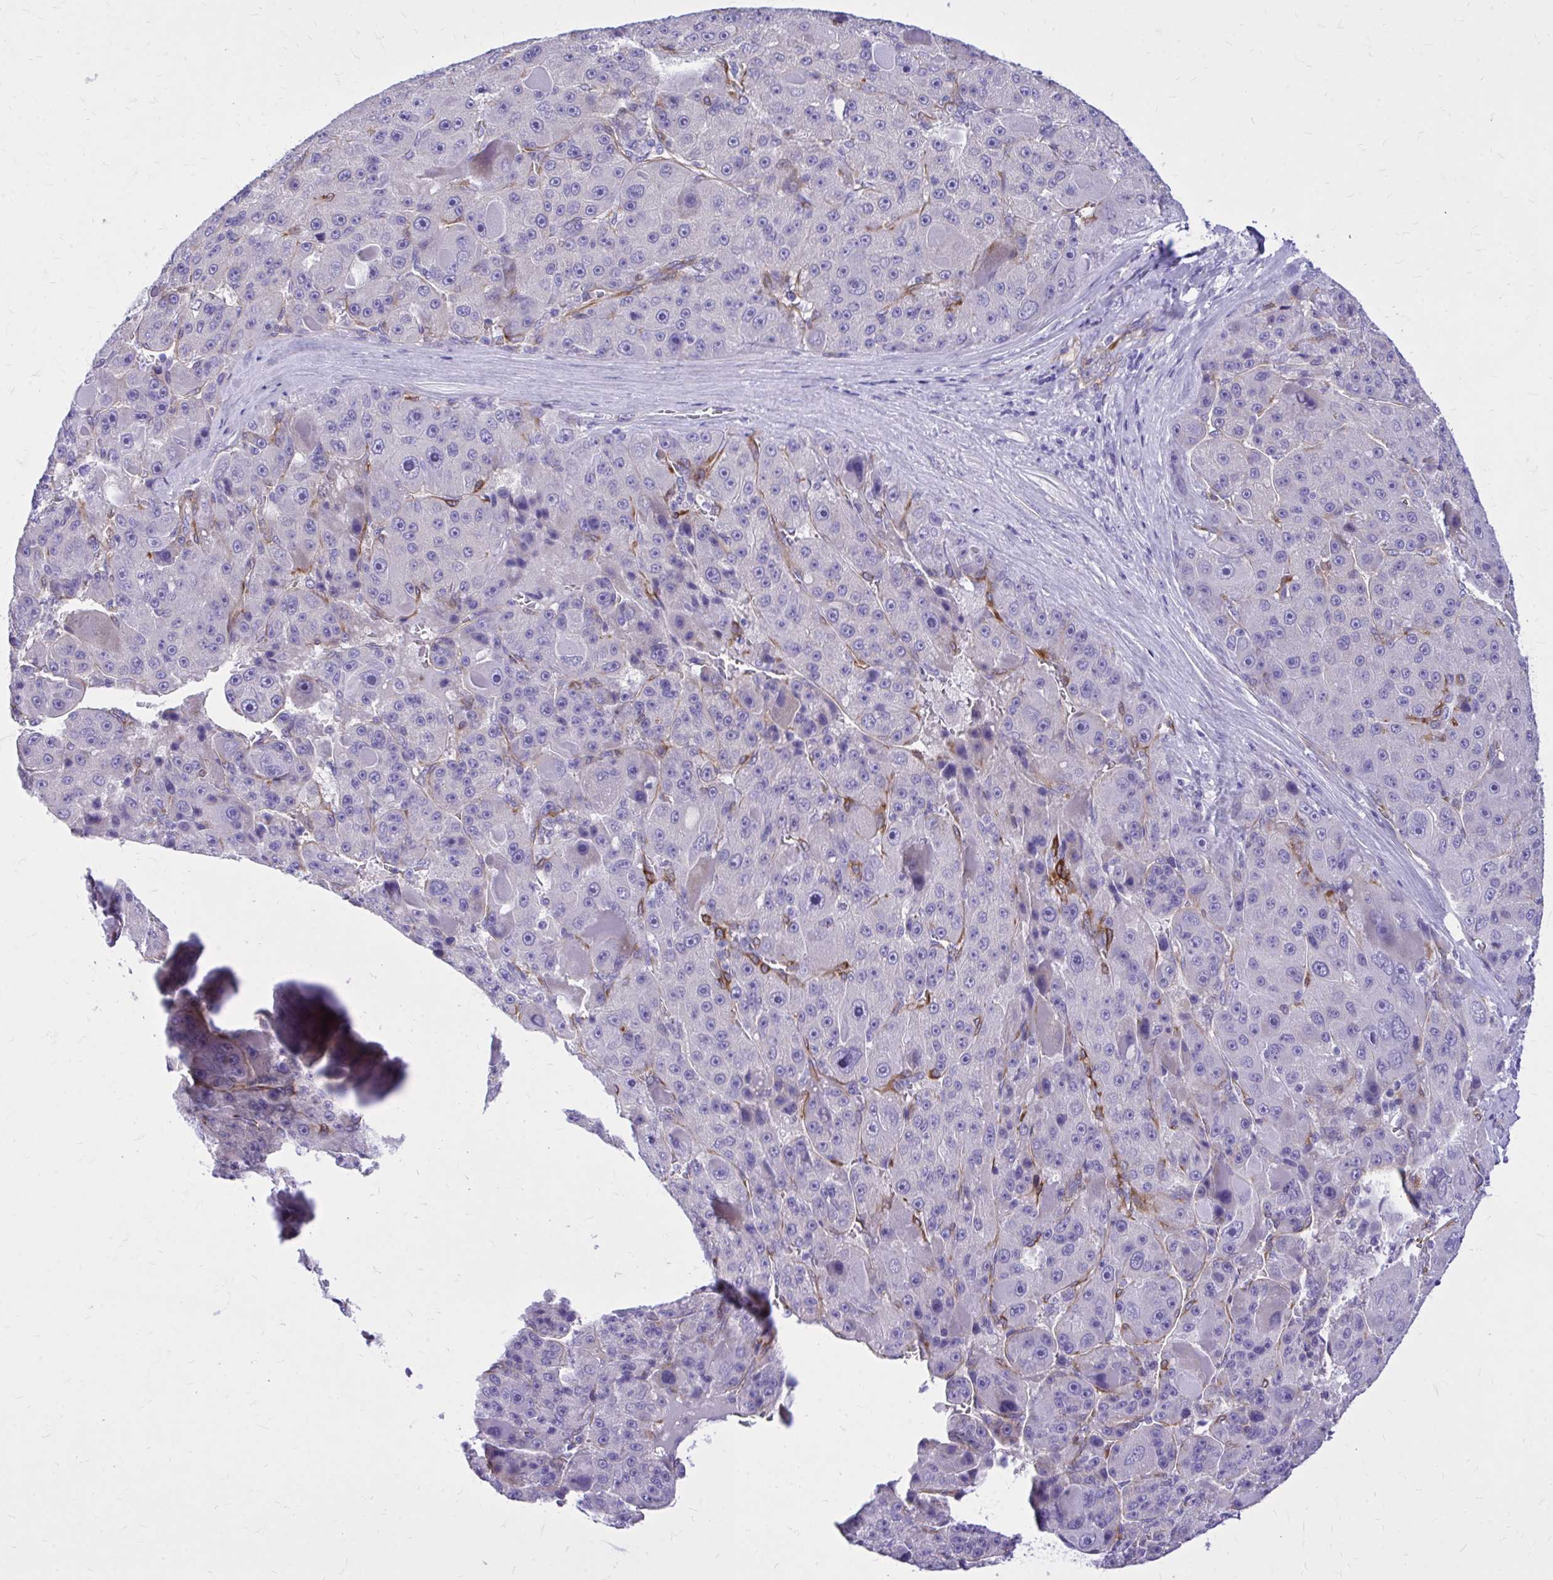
{"staining": {"intensity": "negative", "quantity": "none", "location": "none"}, "tissue": "liver cancer", "cell_type": "Tumor cells", "image_type": "cancer", "snomed": [{"axis": "morphology", "description": "Carcinoma, Hepatocellular, NOS"}, {"axis": "topography", "description": "Liver"}], "caption": "Tumor cells are negative for brown protein staining in liver hepatocellular carcinoma. (DAB (3,3'-diaminobenzidine) immunohistochemistry visualized using brightfield microscopy, high magnification).", "gene": "EPB41L1", "patient": {"sex": "male", "age": 76}}